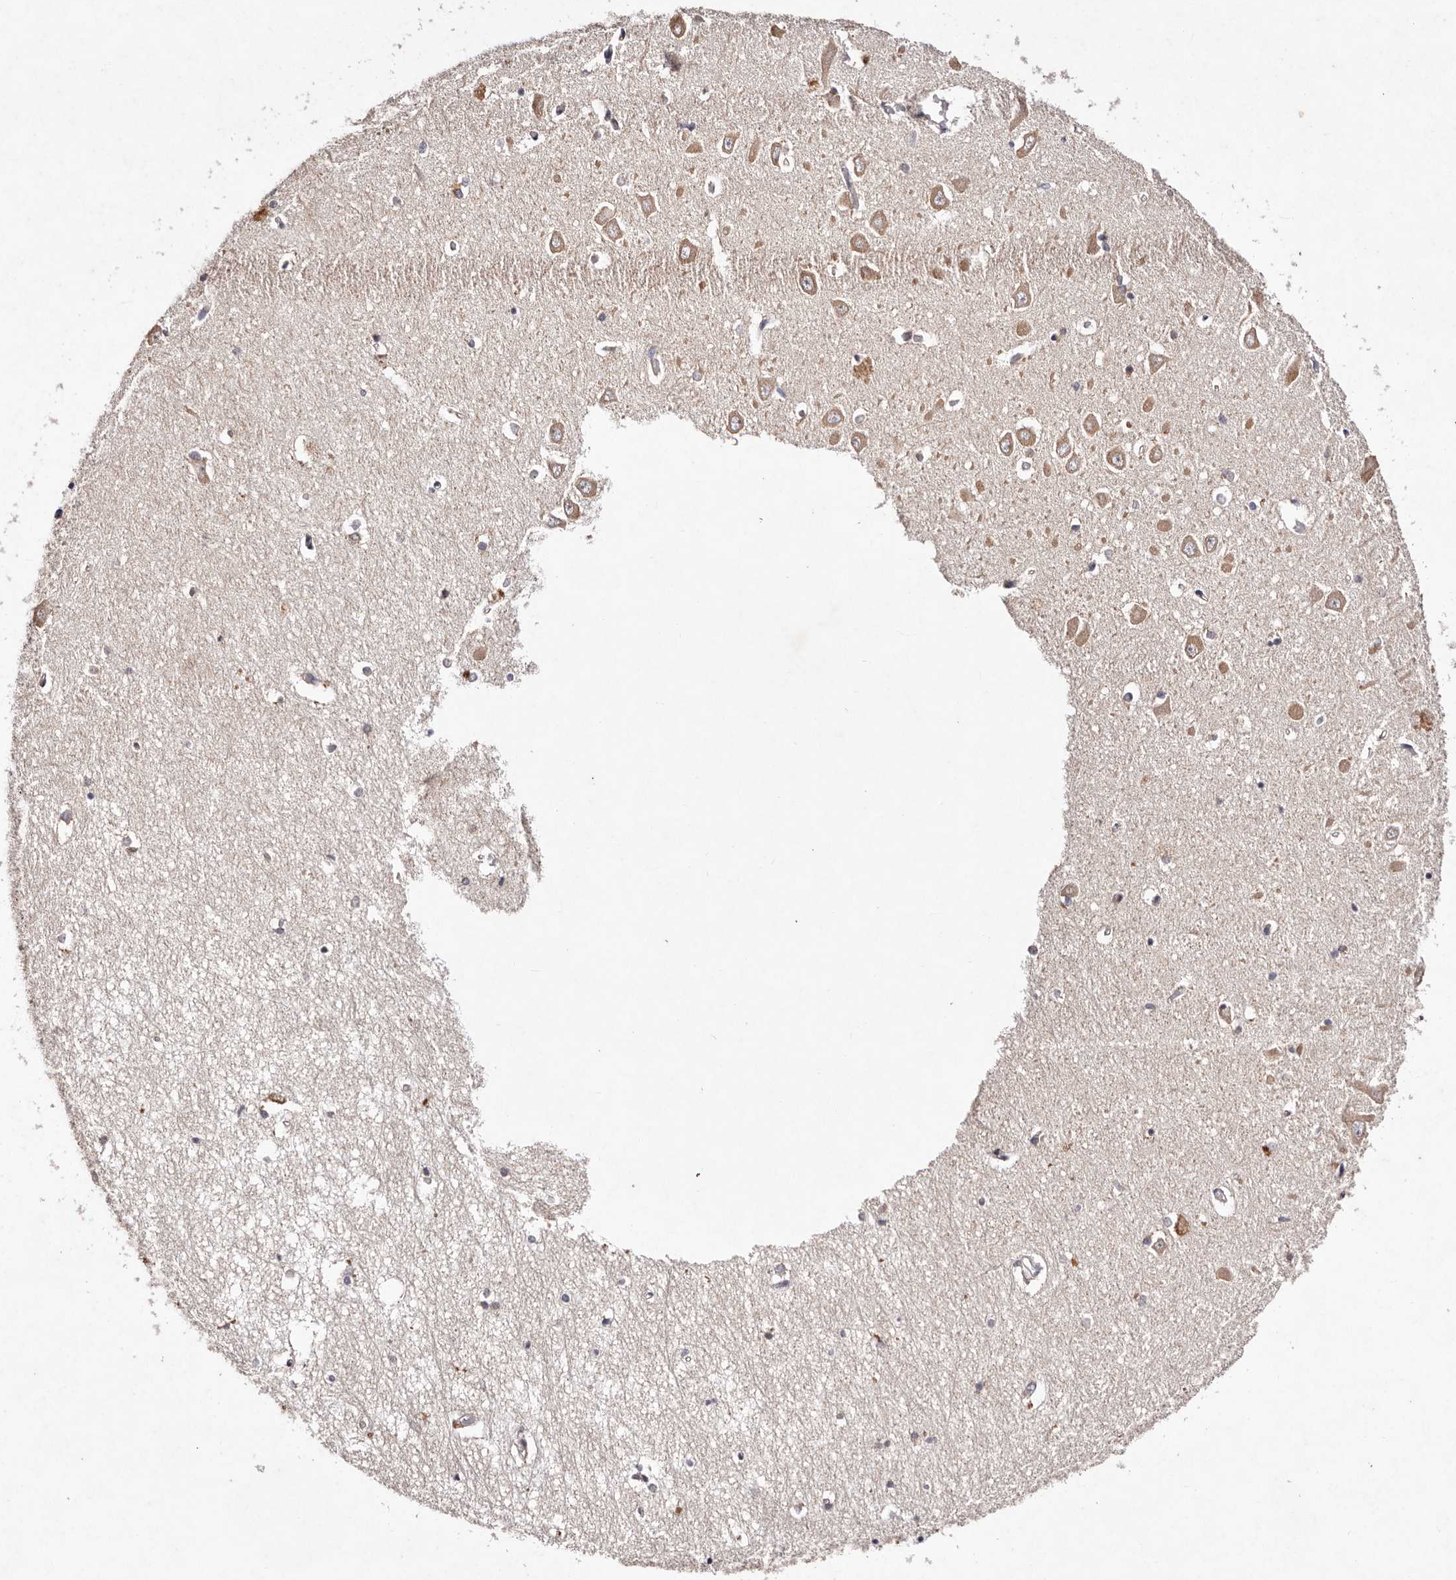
{"staining": {"intensity": "weak", "quantity": "<25%", "location": "cytoplasmic/membranous"}, "tissue": "hippocampus", "cell_type": "Glial cells", "image_type": "normal", "snomed": [{"axis": "morphology", "description": "Normal tissue, NOS"}, {"axis": "topography", "description": "Hippocampus"}], "caption": "Immunohistochemical staining of benign hippocampus exhibits no significant positivity in glial cells.", "gene": "TSC2", "patient": {"sex": "male", "age": 70}}